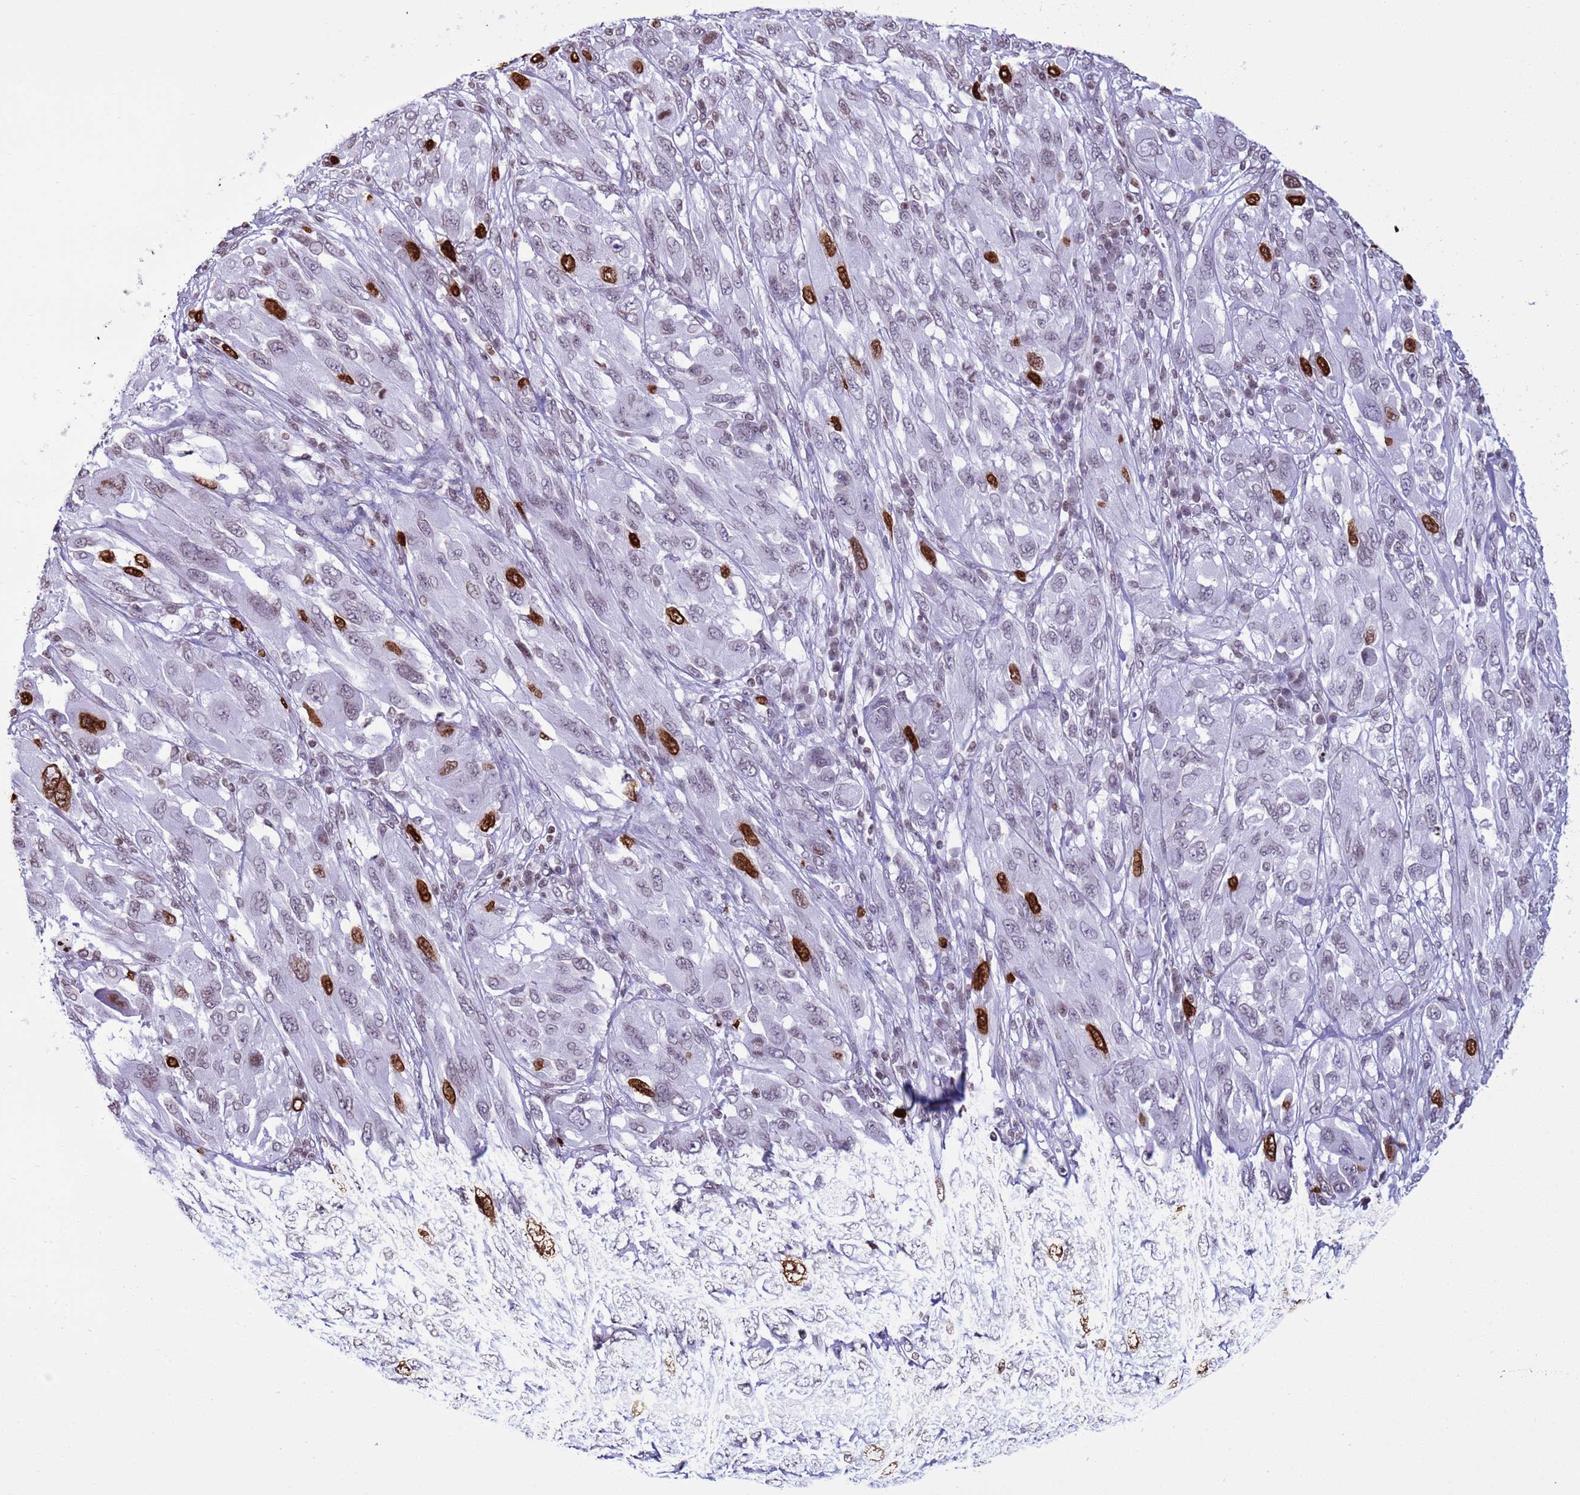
{"staining": {"intensity": "strong", "quantity": "<25%", "location": "nuclear"}, "tissue": "melanoma", "cell_type": "Tumor cells", "image_type": "cancer", "snomed": [{"axis": "morphology", "description": "Malignant melanoma, NOS"}, {"axis": "topography", "description": "Skin"}], "caption": "Protein positivity by immunohistochemistry (IHC) shows strong nuclear positivity in about <25% of tumor cells in melanoma.", "gene": "H4C8", "patient": {"sex": "female", "age": 91}}